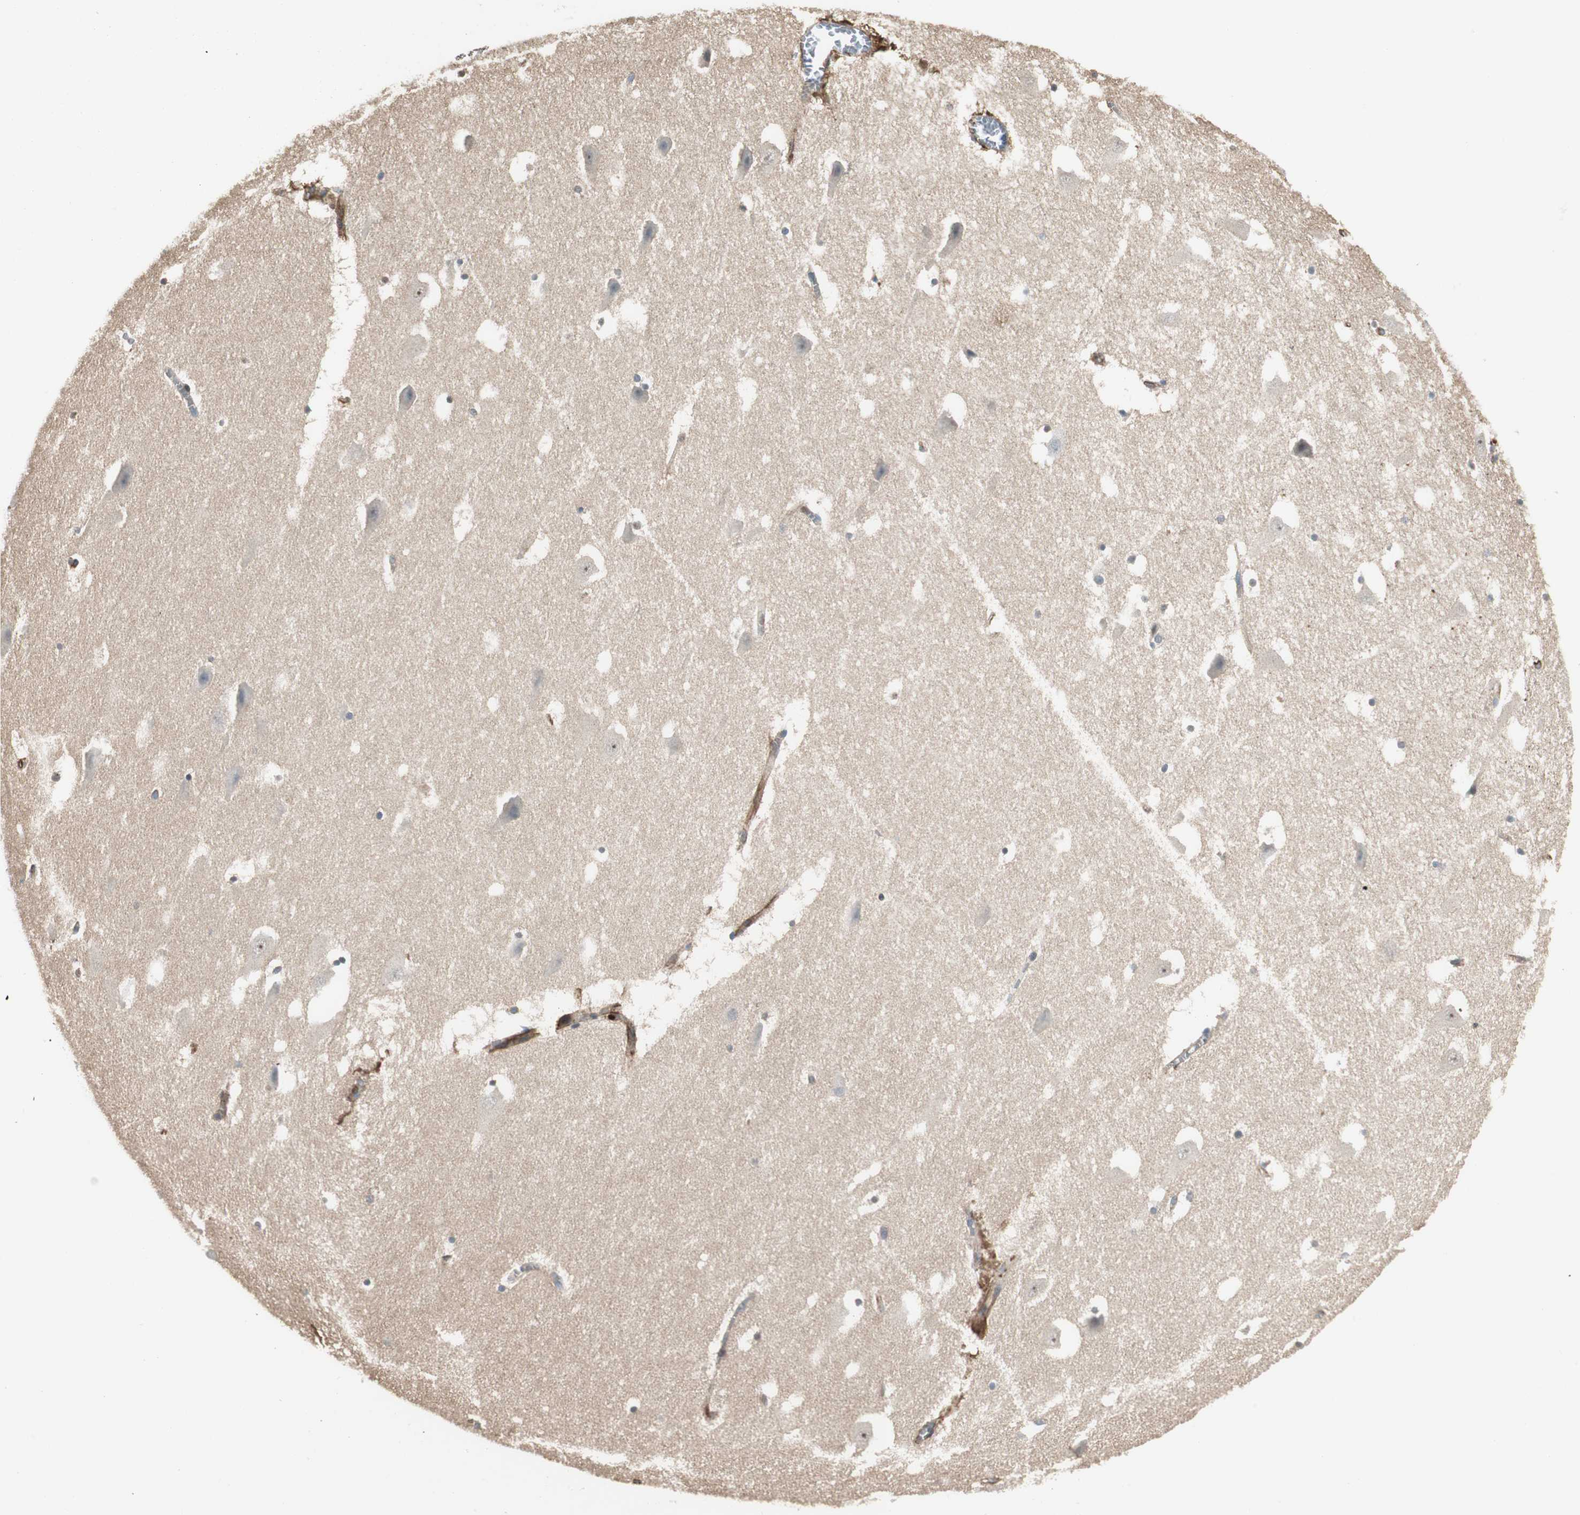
{"staining": {"intensity": "weak", "quantity": "<25%", "location": "cytoplasmic/membranous"}, "tissue": "hippocampus", "cell_type": "Glial cells", "image_type": "normal", "snomed": [{"axis": "morphology", "description": "Normal tissue, NOS"}, {"axis": "topography", "description": "Hippocampus"}], "caption": "There is no significant staining in glial cells of hippocampus. (Immunohistochemistry, brightfield microscopy, high magnification).", "gene": "MAD2L2", "patient": {"sex": "male", "age": 45}}